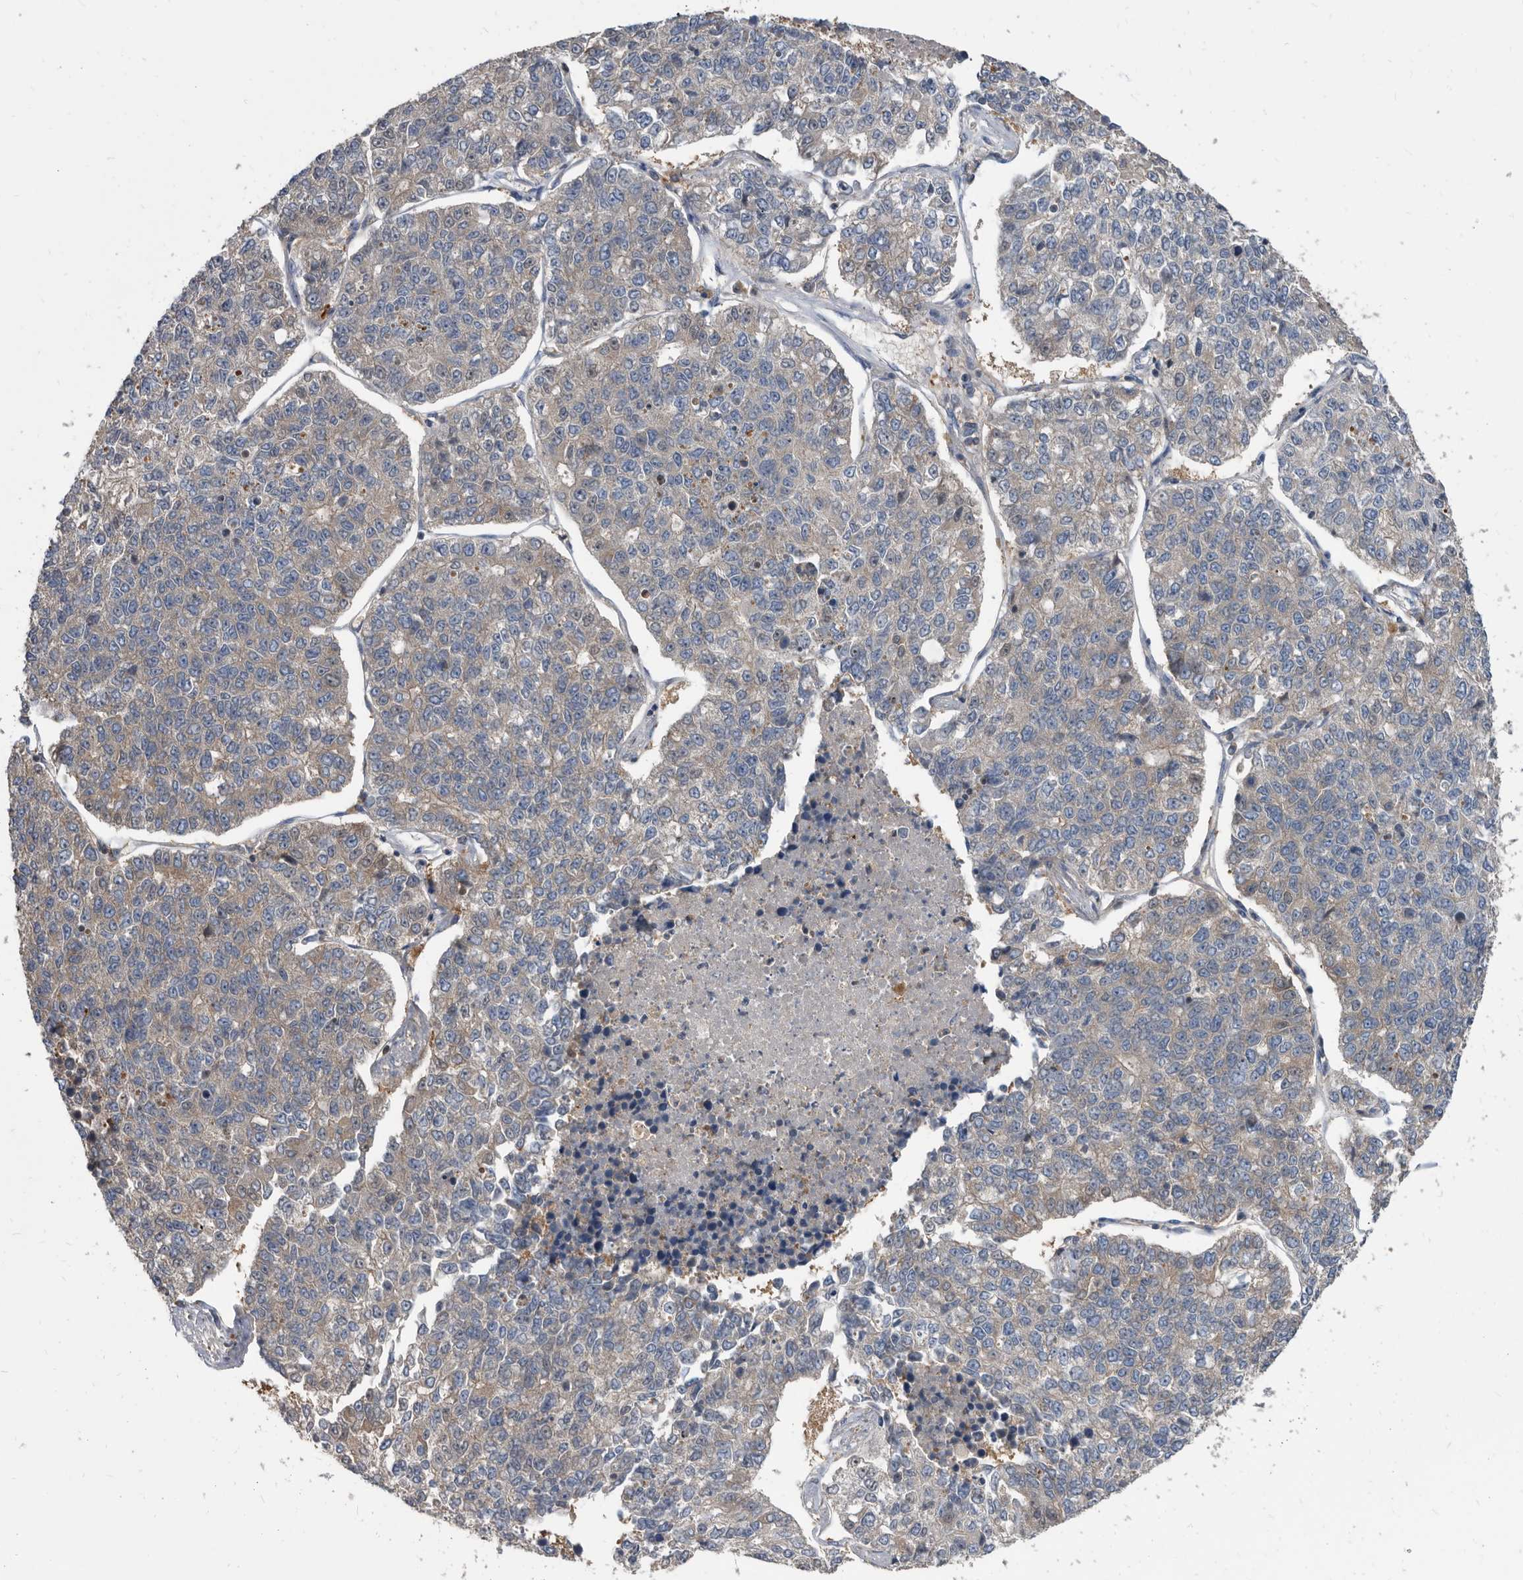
{"staining": {"intensity": "negative", "quantity": "none", "location": "none"}, "tissue": "lung cancer", "cell_type": "Tumor cells", "image_type": "cancer", "snomed": [{"axis": "morphology", "description": "Adenocarcinoma, NOS"}, {"axis": "topography", "description": "Lung"}], "caption": "An immunohistochemistry micrograph of adenocarcinoma (lung) is shown. There is no staining in tumor cells of adenocarcinoma (lung). (DAB immunohistochemistry visualized using brightfield microscopy, high magnification).", "gene": "APEH", "patient": {"sex": "male", "age": 49}}